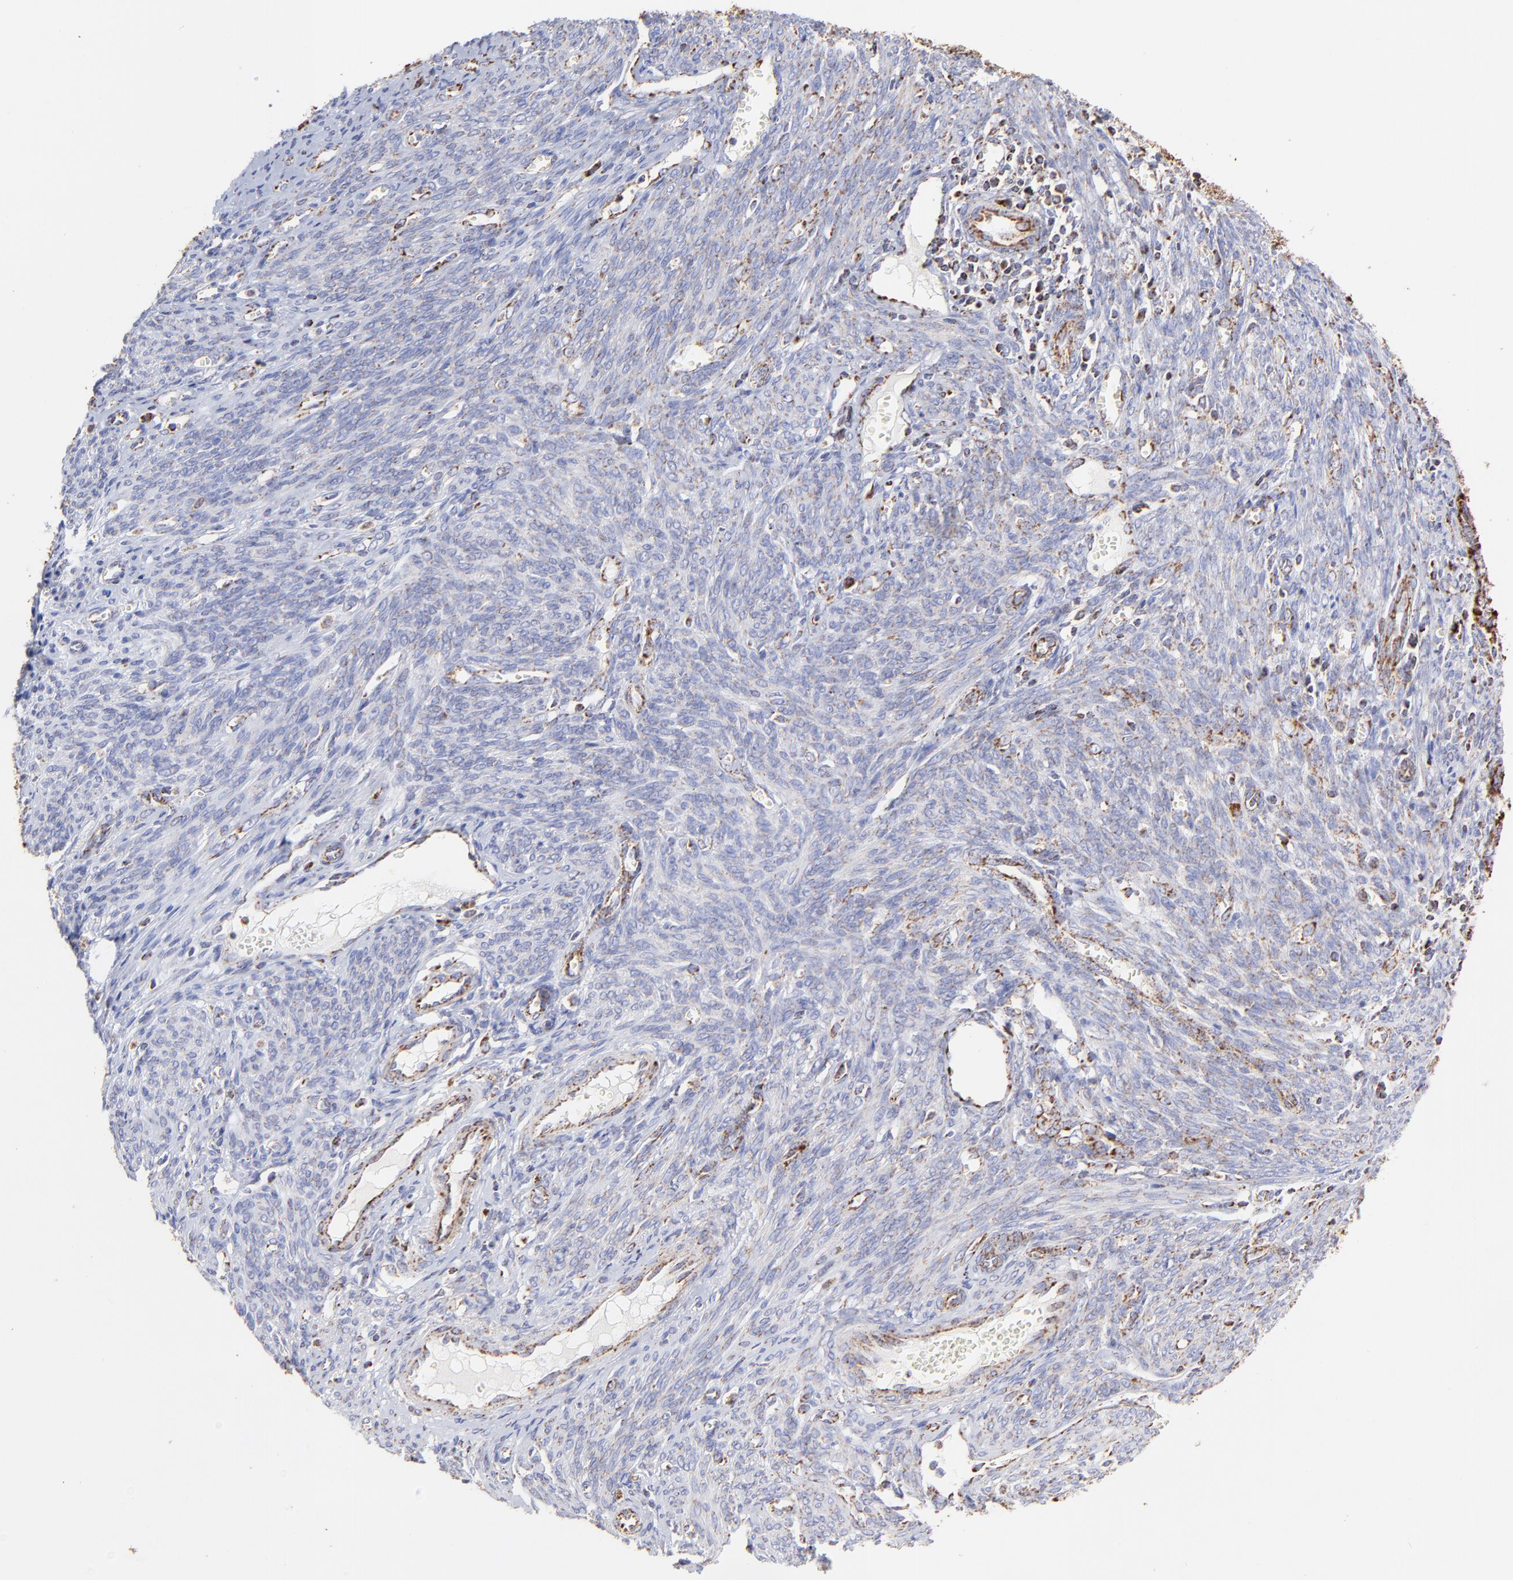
{"staining": {"intensity": "moderate", "quantity": "25%-75%", "location": "cytoplasmic/membranous"}, "tissue": "endometrial cancer", "cell_type": "Tumor cells", "image_type": "cancer", "snomed": [{"axis": "morphology", "description": "Adenocarcinoma, NOS"}, {"axis": "topography", "description": "Endometrium"}], "caption": "DAB immunohistochemical staining of human endometrial adenocarcinoma shows moderate cytoplasmic/membranous protein positivity in about 25%-75% of tumor cells. The staining was performed using DAB (3,3'-diaminobenzidine) to visualize the protein expression in brown, while the nuclei were stained in blue with hematoxylin (Magnification: 20x).", "gene": "ECH1", "patient": {"sex": "female", "age": 75}}